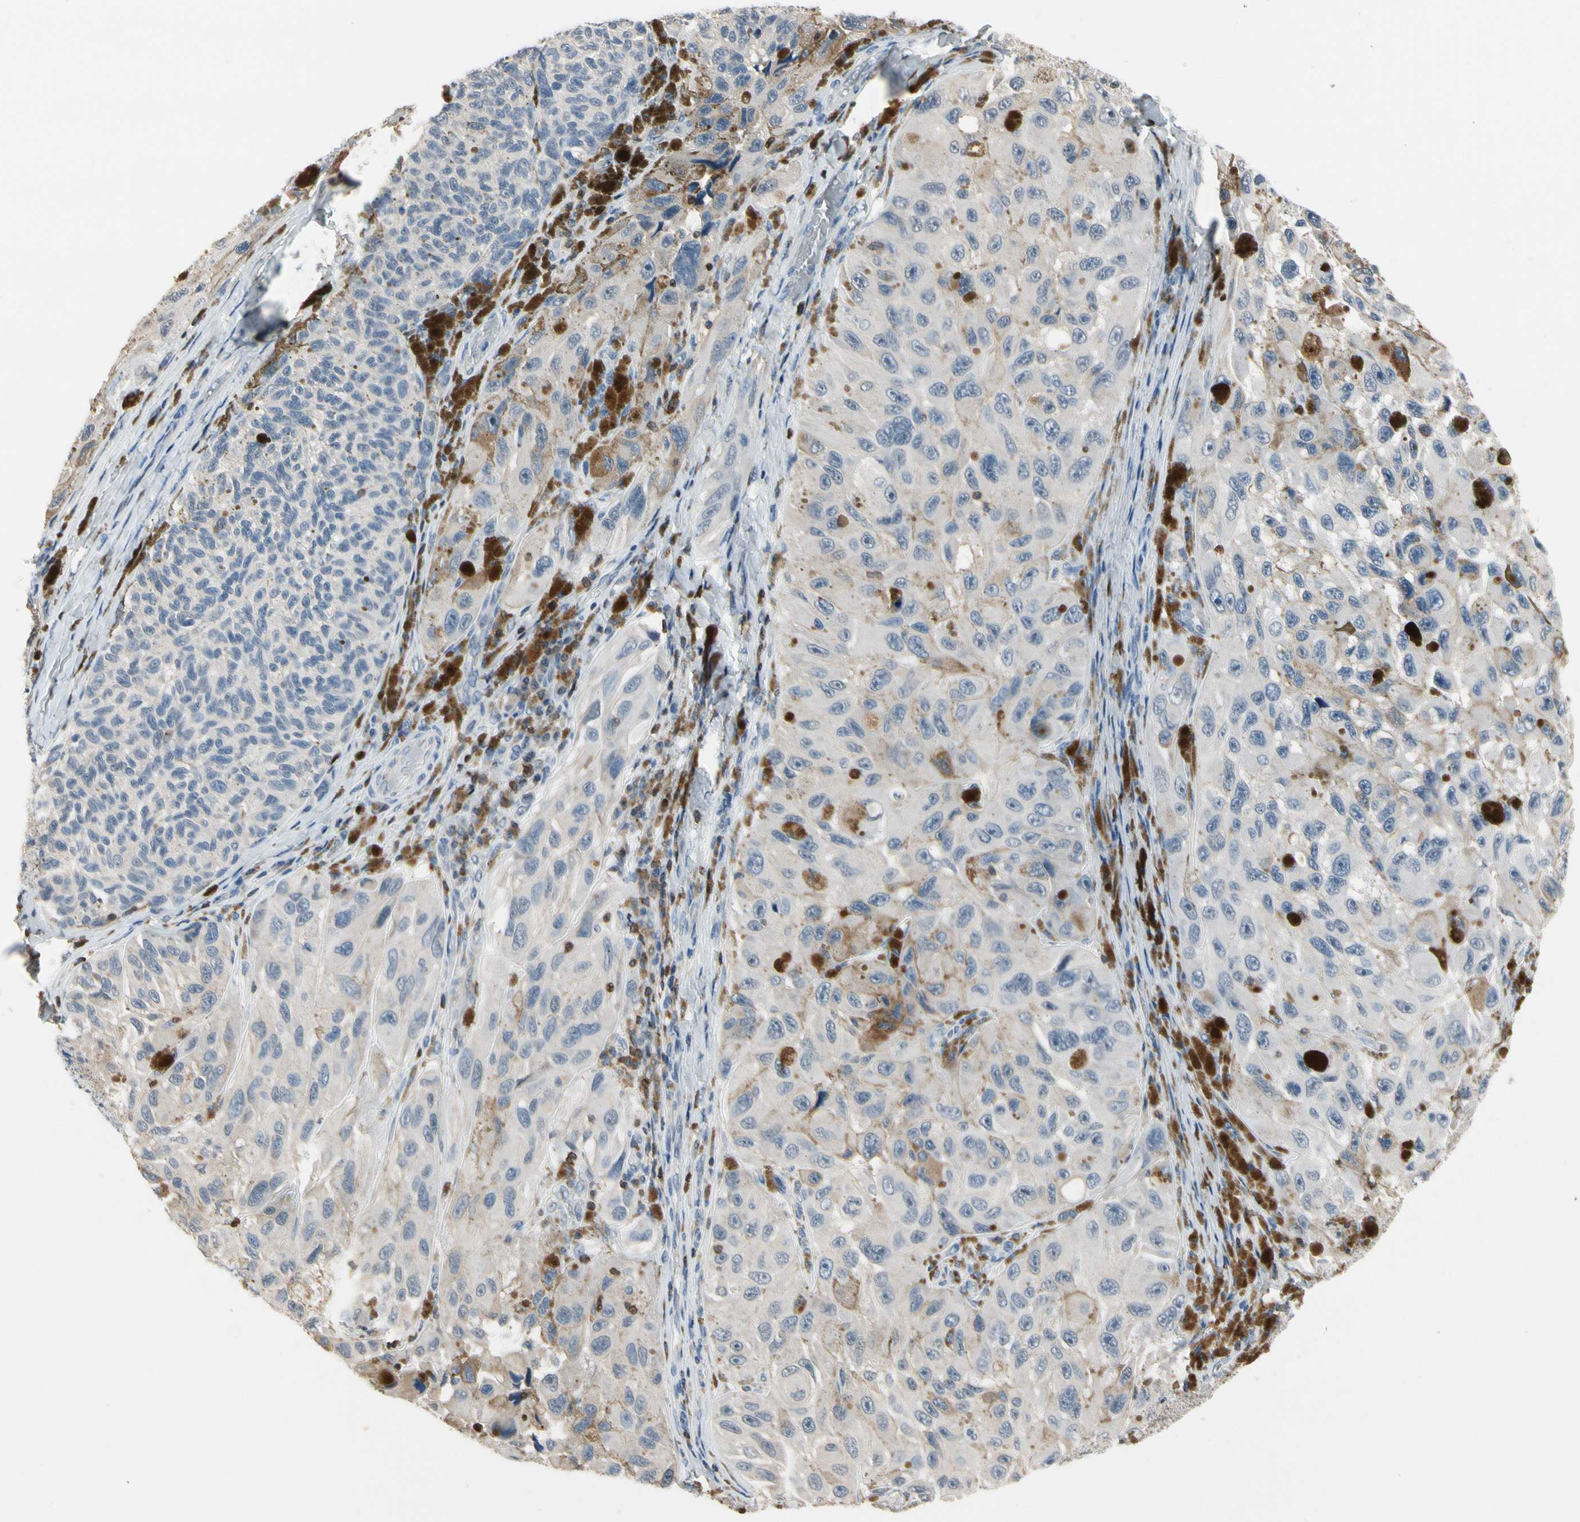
{"staining": {"intensity": "negative", "quantity": "none", "location": "none"}, "tissue": "melanoma", "cell_type": "Tumor cells", "image_type": "cancer", "snomed": [{"axis": "morphology", "description": "Malignant melanoma, NOS"}, {"axis": "topography", "description": "Skin"}], "caption": "Tumor cells show no significant staining in melanoma.", "gene": "NFATC2", "patient": {"sex": "female", "age": 73}}